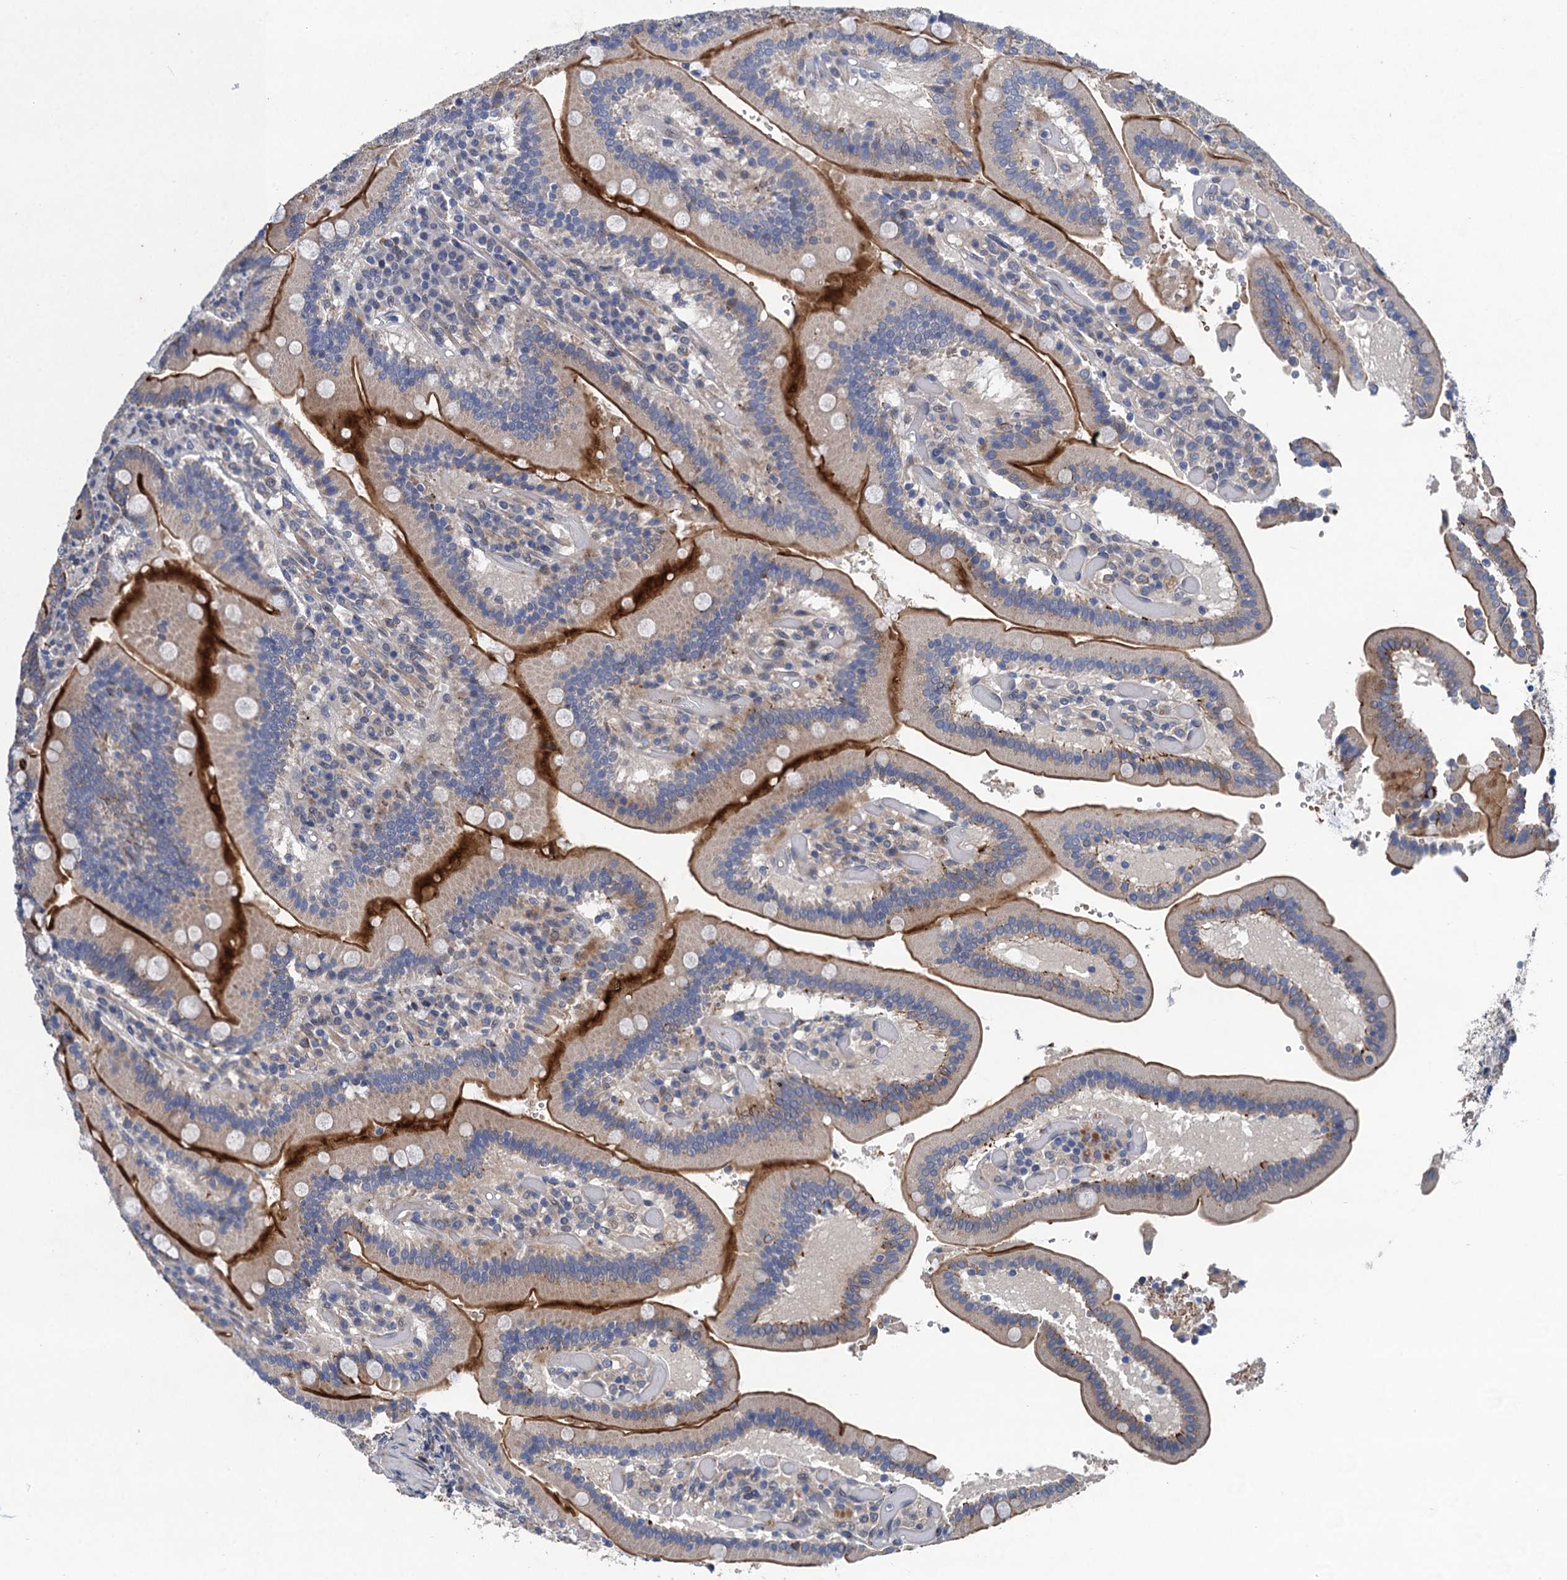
{"staining": {"intensity": "strong", "quantity": "25%-75%", "location": "cytoplasmic/membranous"}, "tissue": "duodenum", "cell_type": "Glandular cells", "image_type": "normal", "snomed": [{"axis": "morphology", "description": "Normal tissue, NOS"}, {"axis": "topography", "description": "Duodenum"}], "caption": "High-magnification brightfield microscopy of benign duodenum stained with DAB (3,3'-diaminobenzidine) (brown) and counterstained with hematoxylin (blue). glandular cells exhibit strong cytoplasmic/membranous staining is present in approximately25%-75% of cells.", "gene": "TRAF7", "patient": {"sex": "female", "age": 62}}